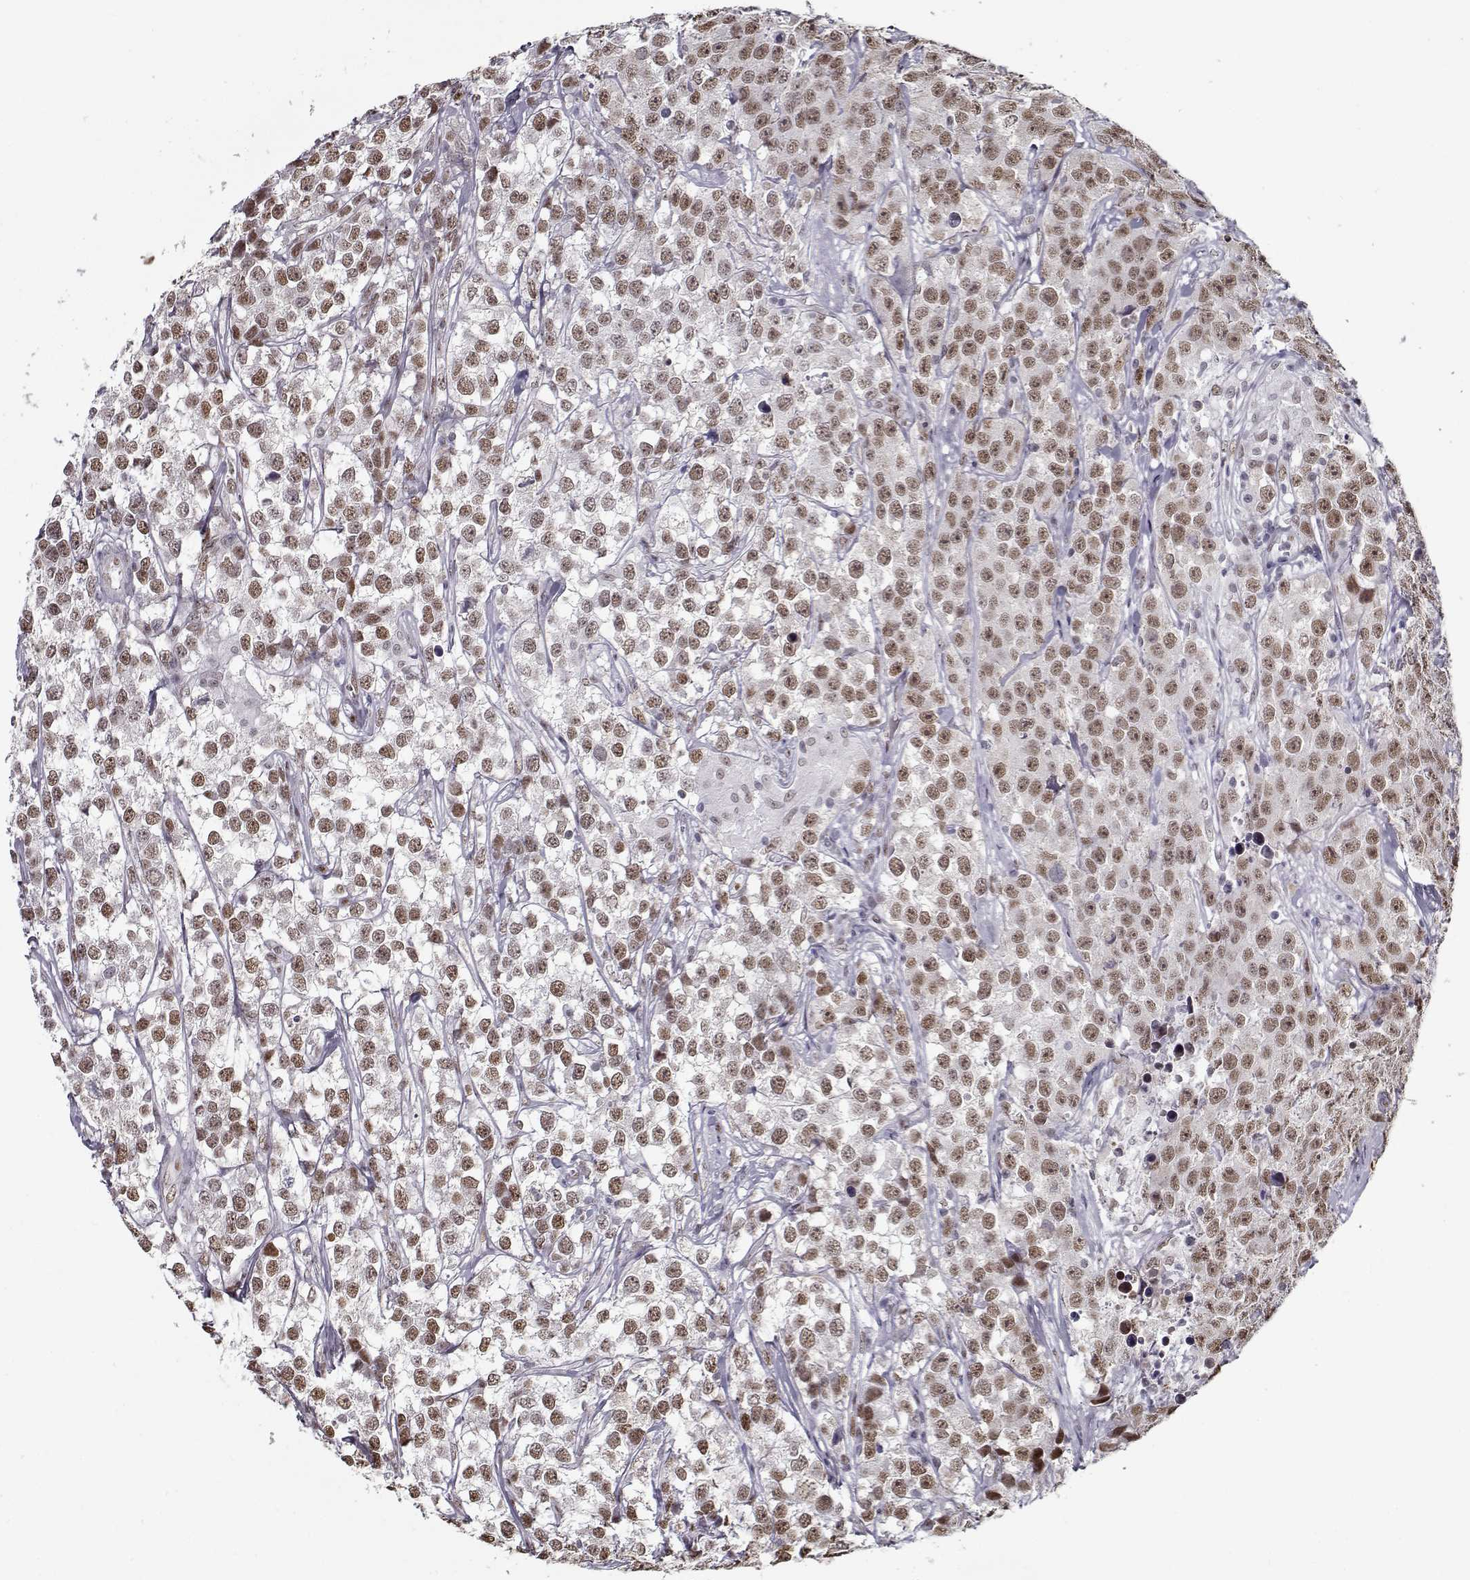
{"staining": {"intensity": "moderate", "quantity": ">75%", "location": "nuclear"}, "tissue": "testis cancer", "cell_type": "Tumor cells", "image_type": "cancer", "snomed": [{"axis": "morphology", "description": "Seminoma, NOS"}, {"axis": "topography", "description": "Testis"}], "caption": "Tumor cells reveal medium levels of moderate nuclear staining in approximately >75% of cells in testis cancer.", "gene": "PRMT8", "patient": {"sex": "male", "age": 59}}